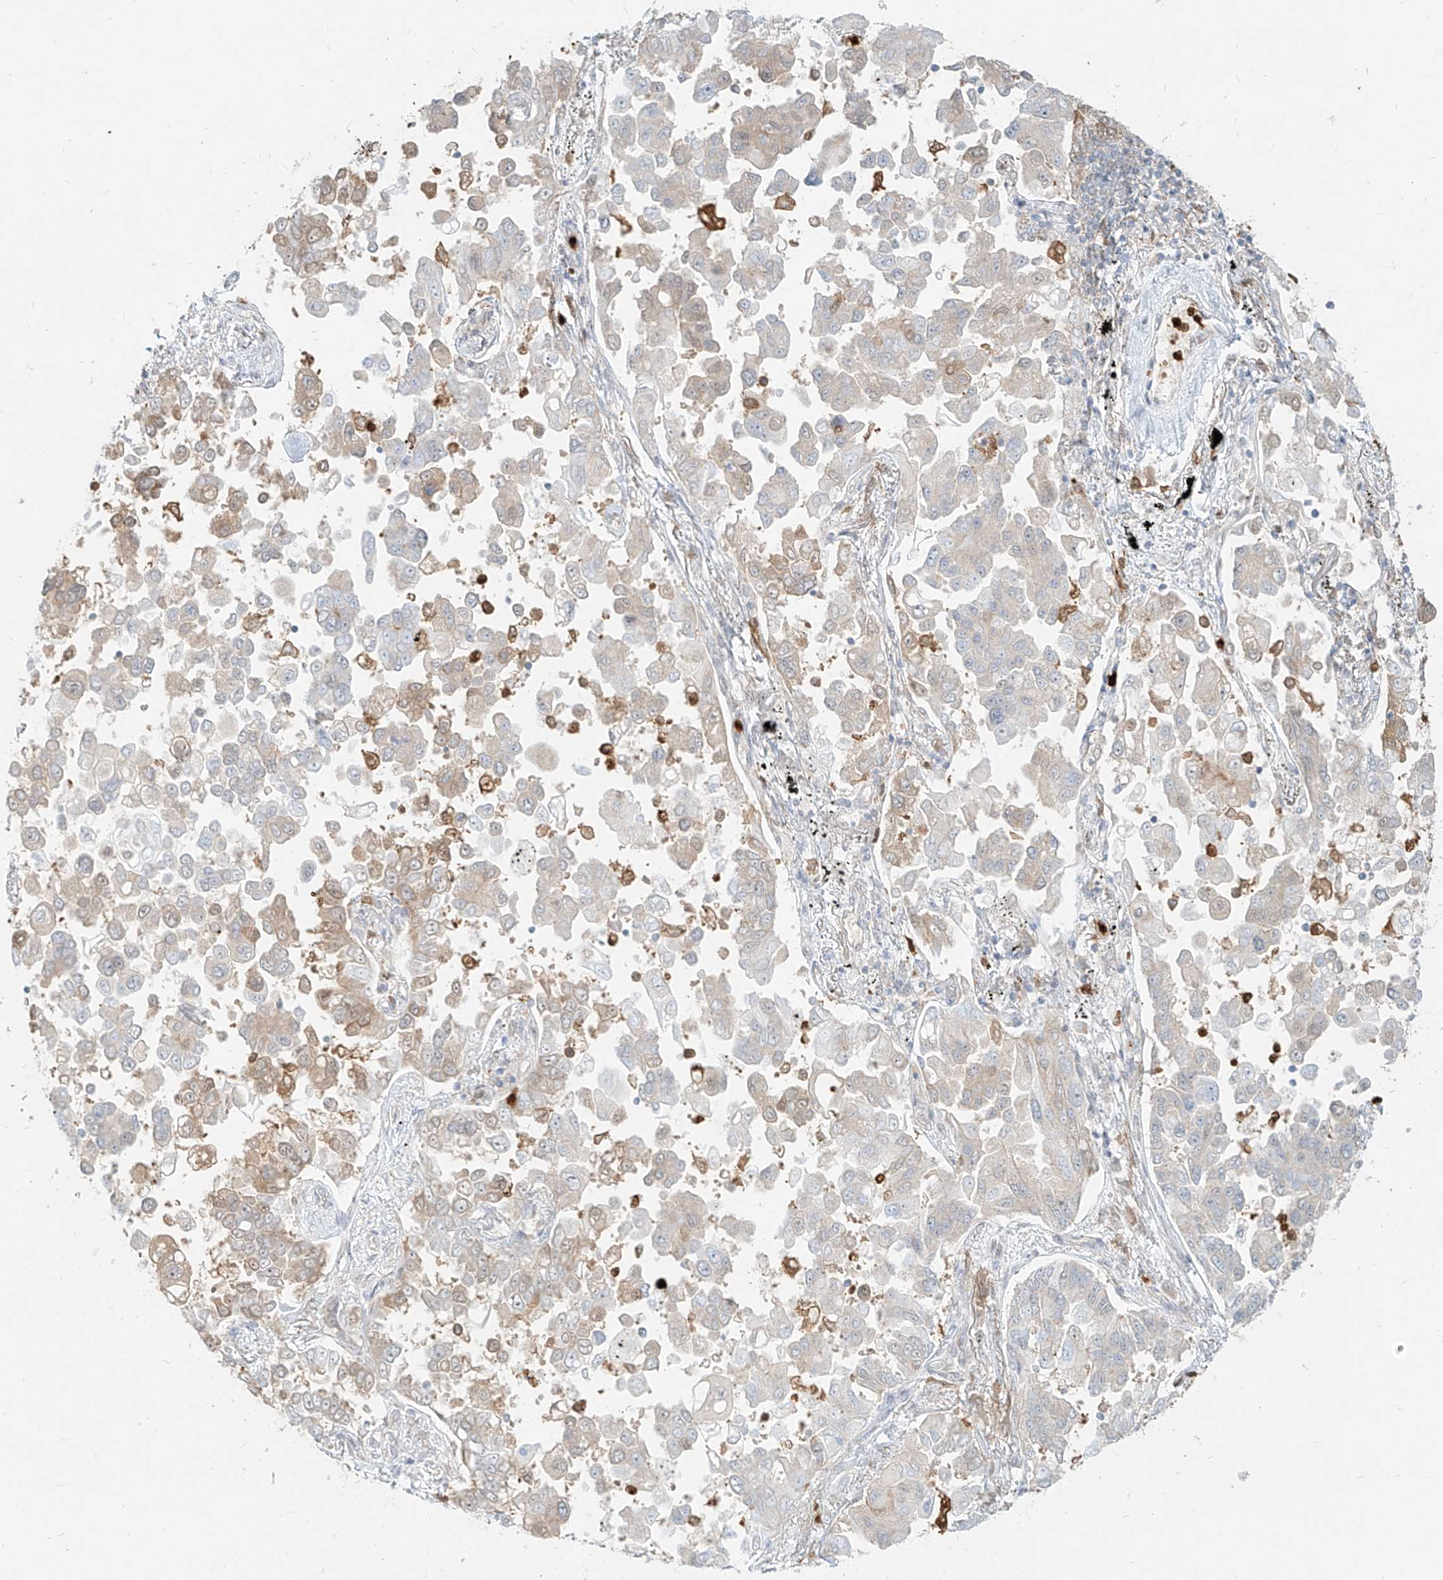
{"staining": {"intensity": "weak", "quantity": "<25%", "location": "cytoplasmic/membranous"}, "tissue": "lung cancer", "cell_type": "Tumor cells", "image_type": "cancer", "snomed": [{"axis": "morphology", "description": "Adenocarcinoma, NOS"}, {"axis": "topography", "description": "Lung"}], "caption": "Immunohistochemistry of human lung adenocarcinoma displays no expression in tumor cells.", "gene": "PGD", "patient": {"sex": "female", "age": 67}}